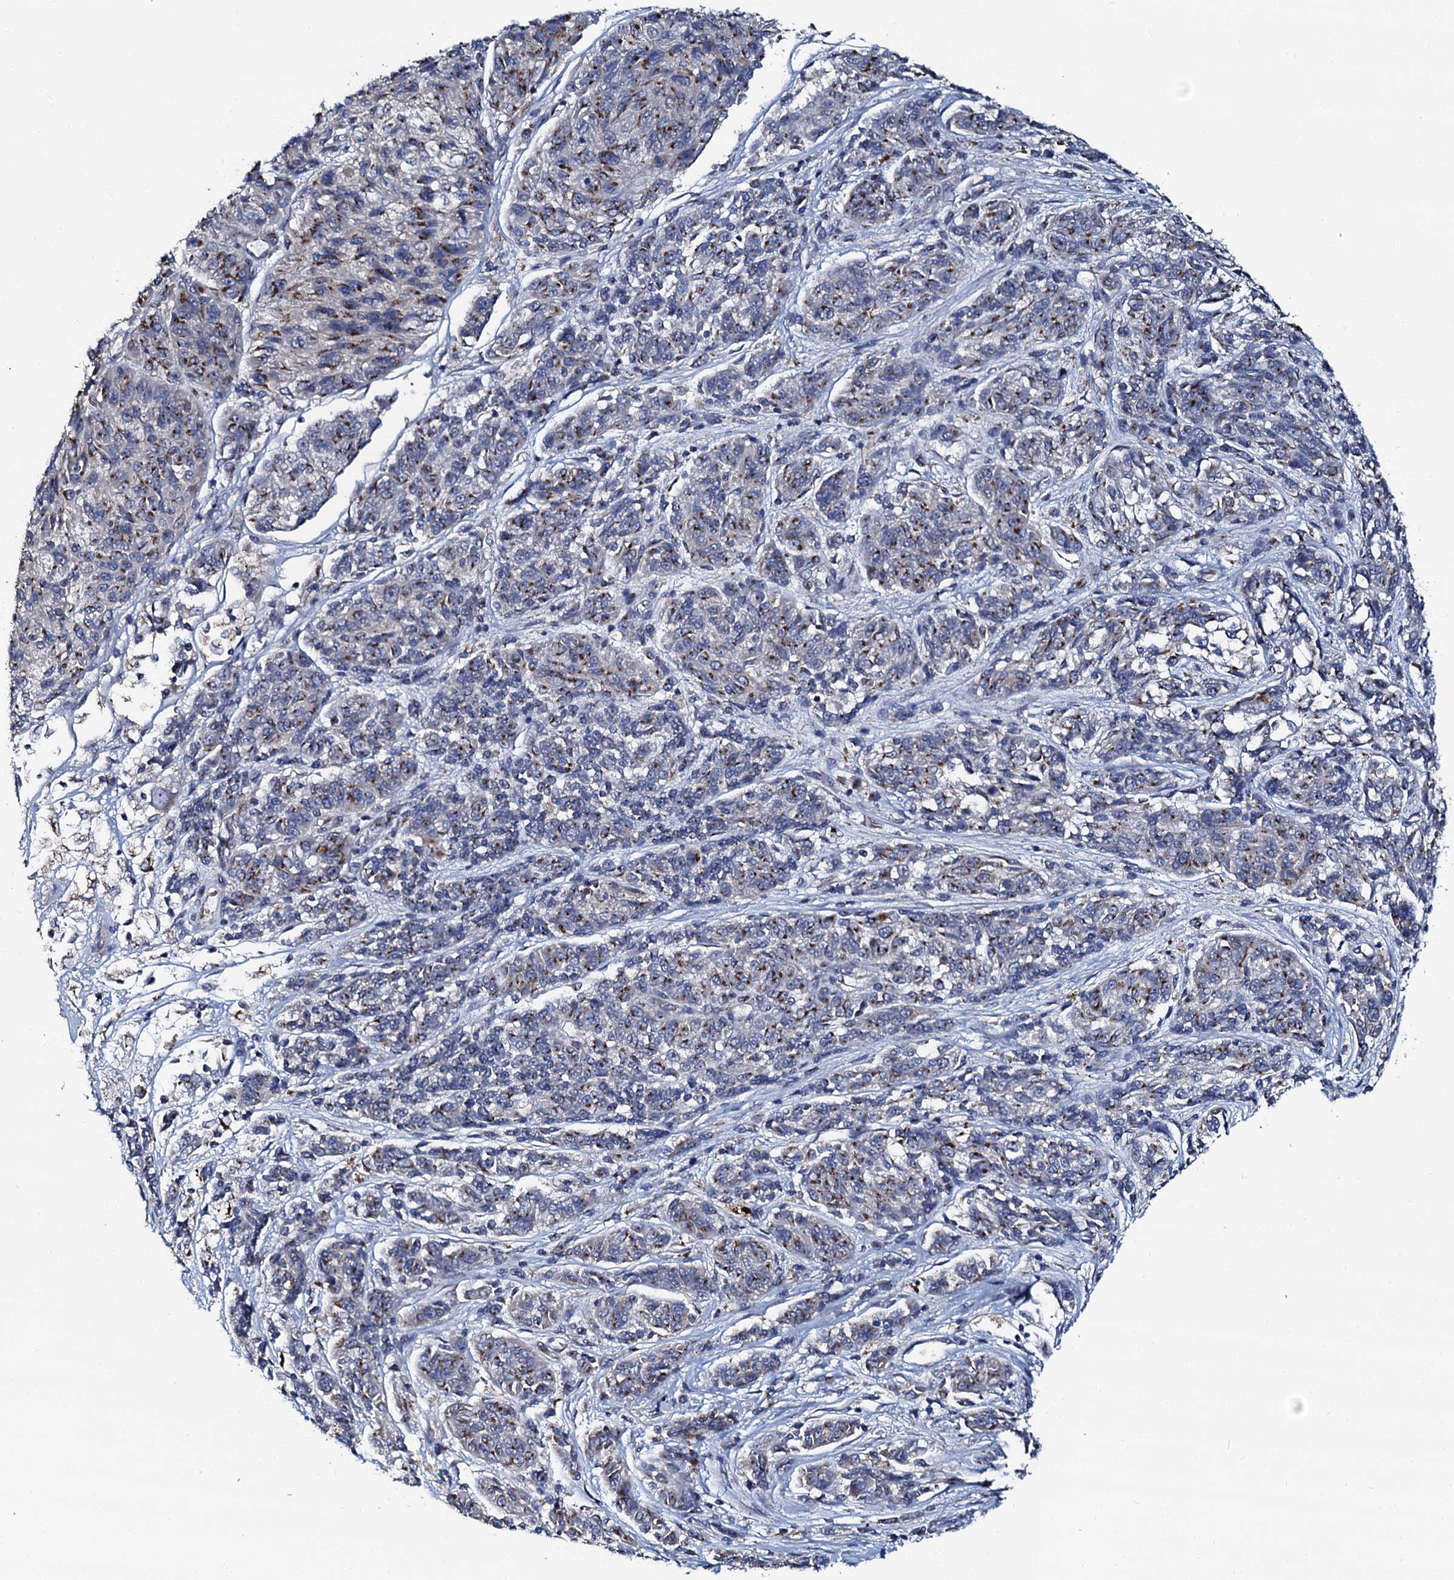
{"staining": {"intensity": "moderate", "quantity": "25%-75%", "location": "cytoplasmic/membranous"}, "tissue": "melanoma", "cell_type": "Tumor cells", "image_type": "cancer", "snomed": [{"axis": "morphology", "description": "Malignant melanoma, NOS"}, {"axis": "topography", "description": "Skin"}], "caption": "Protein expression analysis of malignant melanoma reveals moderate cytoplasmic/membranous expression in approximately 25%-75% of tumor cells. (DAB IHC with brightfield microscopy, high magnification).", "gene": "GLCE", "patient": {"sex": "male", "age": 53}}